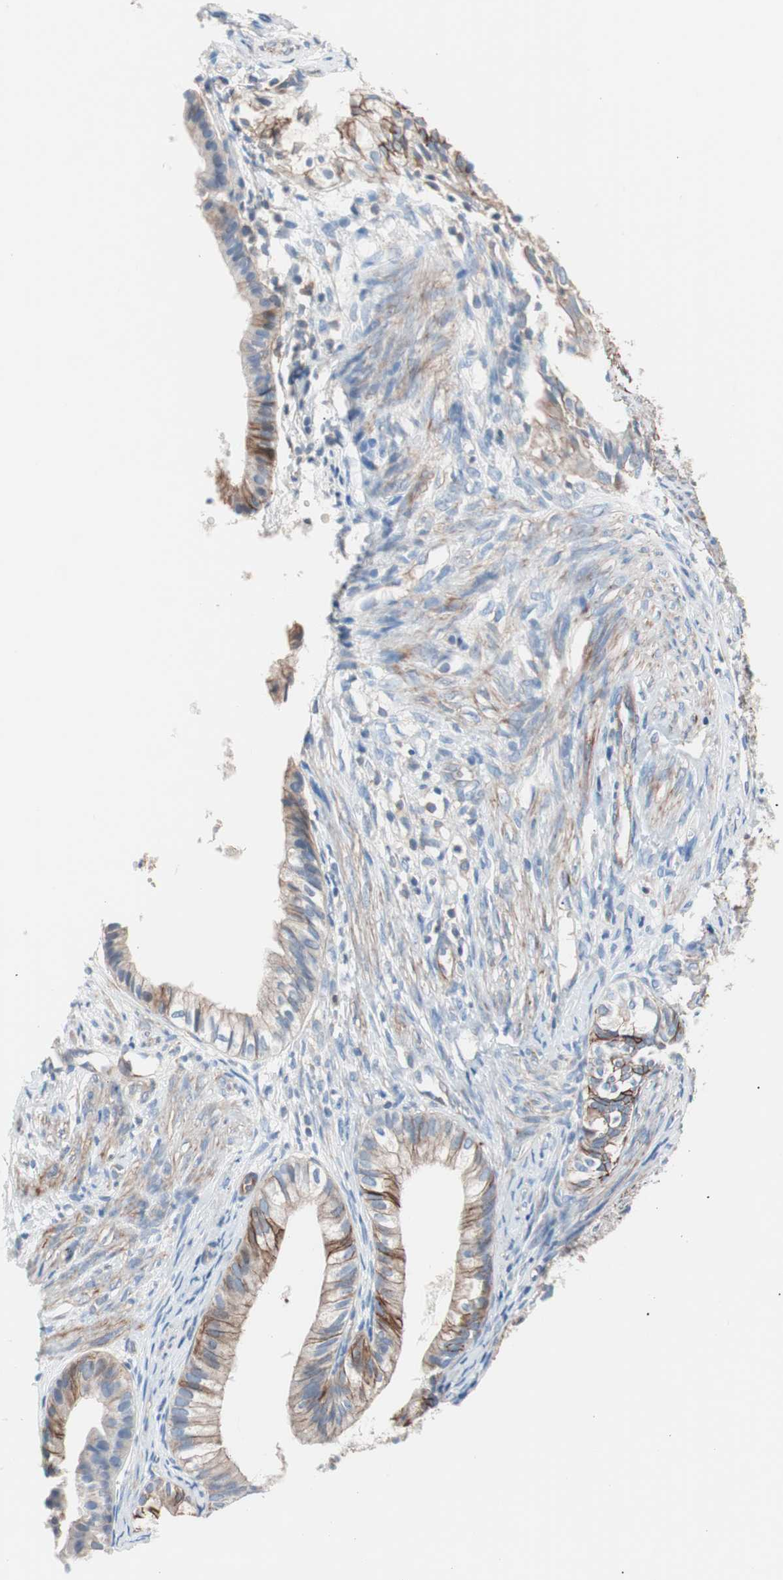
{"staining": {"intensity": "moderate", "quantity": "25%-75%", "location": "cytoplasmic/membranous"}, "tissue": "cervical cancer", "cell_type": "Tumor cells", "image_type": "cancer", "snomed": [{"axis": "morphology", "description": "Normal tissue, NOS"}, {"axis": "morphology", "description": "Adenocarcinoma, NOS"}, {"axis": "topography", "description": "Cervix"}, {"axis": "topography", "description": "Endometrium"}], "caption": "There is medium levels of moderate cytoplasmic/membranous expression in tumor cells of adenocarcinoma (cervical), as demonstrated by immunohistochemical staining (brown color).", "gene": "GPR160", "patient": {"sex": "female", "age": 86}}